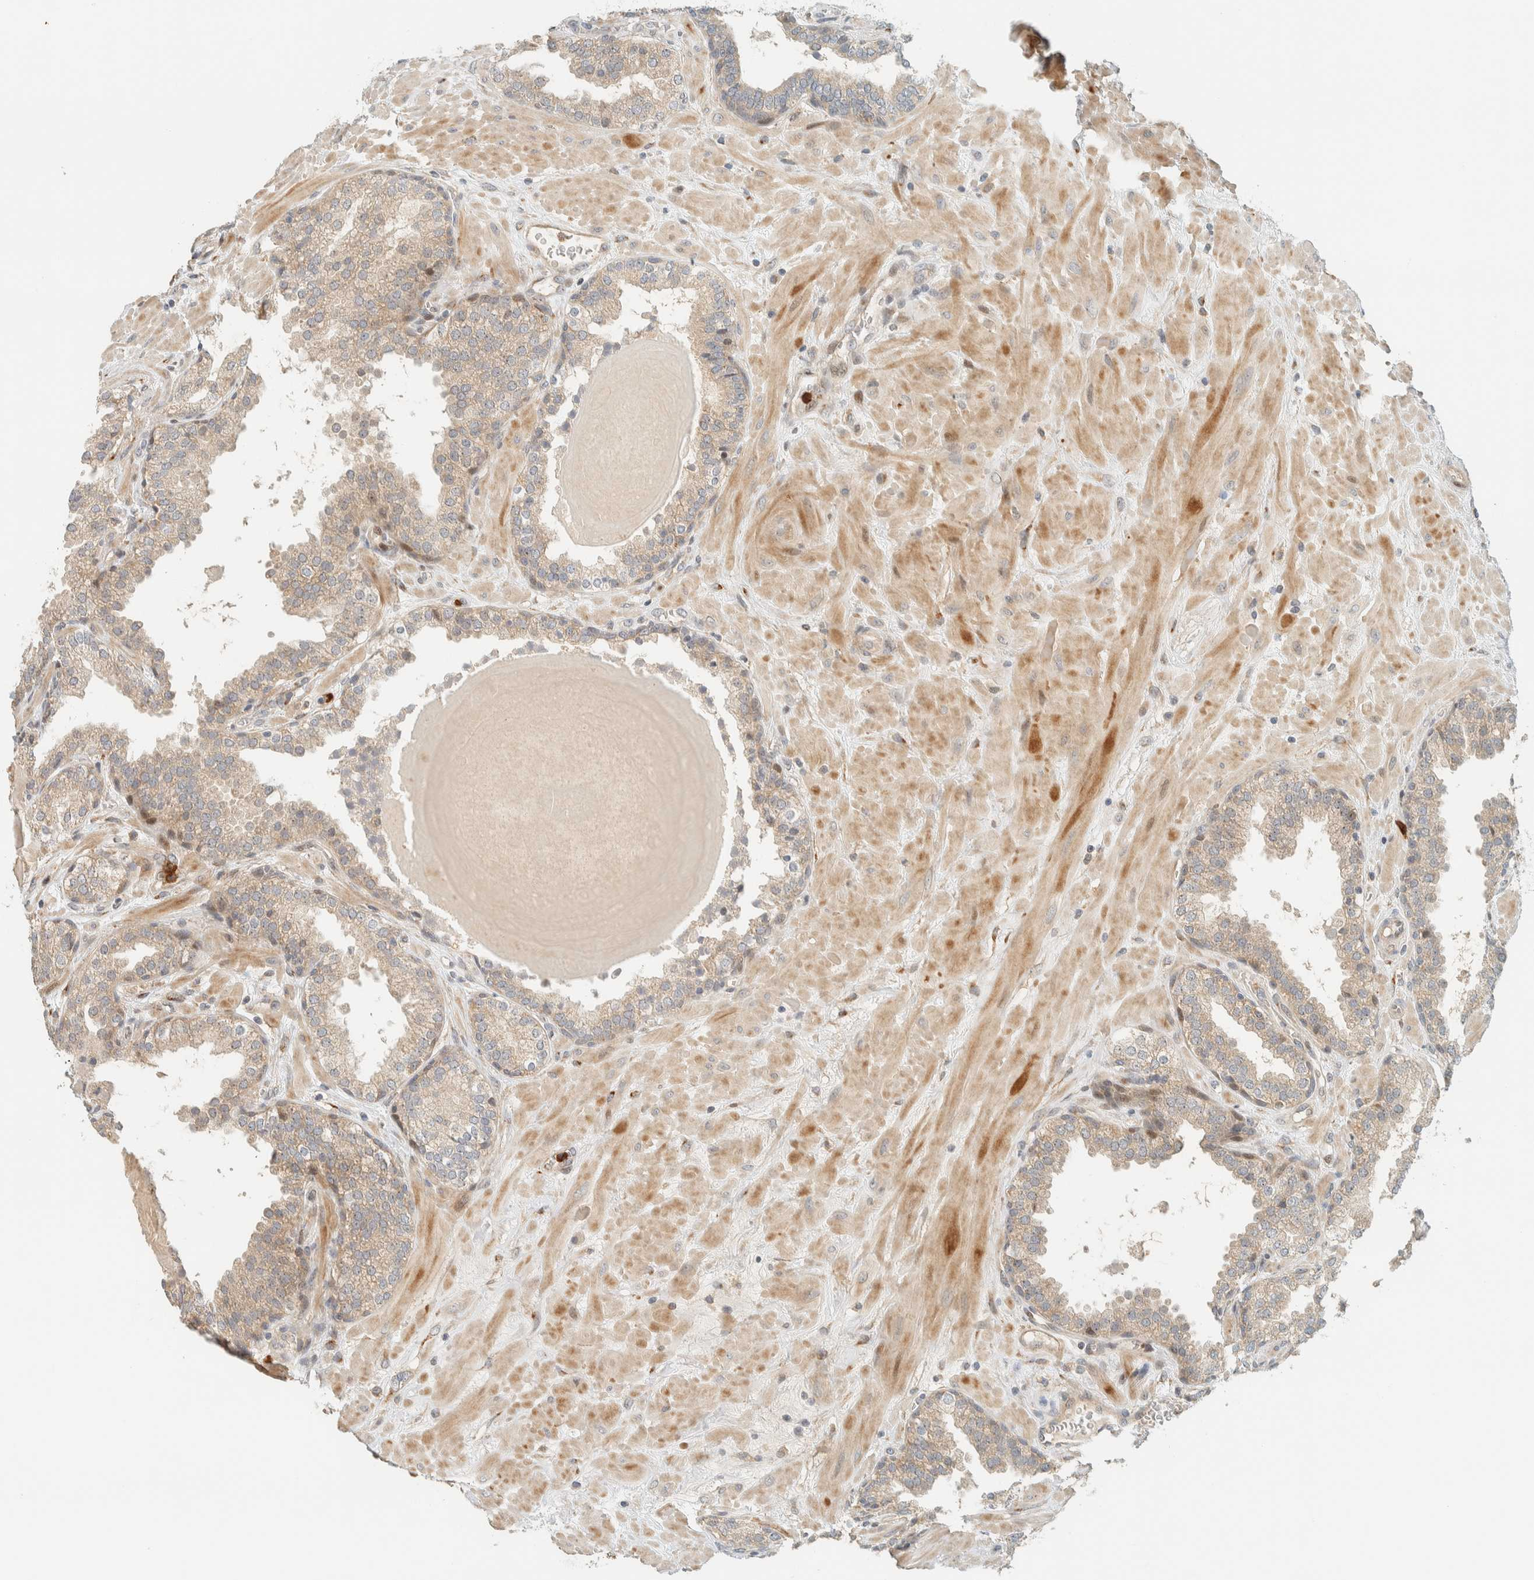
{"staining": {"intensity": "weak", "quantity": "25%-75%", "location": "cytoplasmic/membranous"}, "tissue": "prostate", "cell_type": "Glandular cells", "image_type": "normal", "snomed": [{"axis": "morphology", "description": "Normal tissue, NOS"}, {"axis": "topography", "description": "Prostate"}], "caption": "Protein staining of benign prostate reveals weak cytoplasmic/membranous positivity in approximately 25%-75% of glandular cells. Using DAB (brown) and hematoxylin (blue) stains, captured at high magnification using brightfield microscopy.", "gene": "CCDC171", "patient": {"sex": "male", "age": 51}}